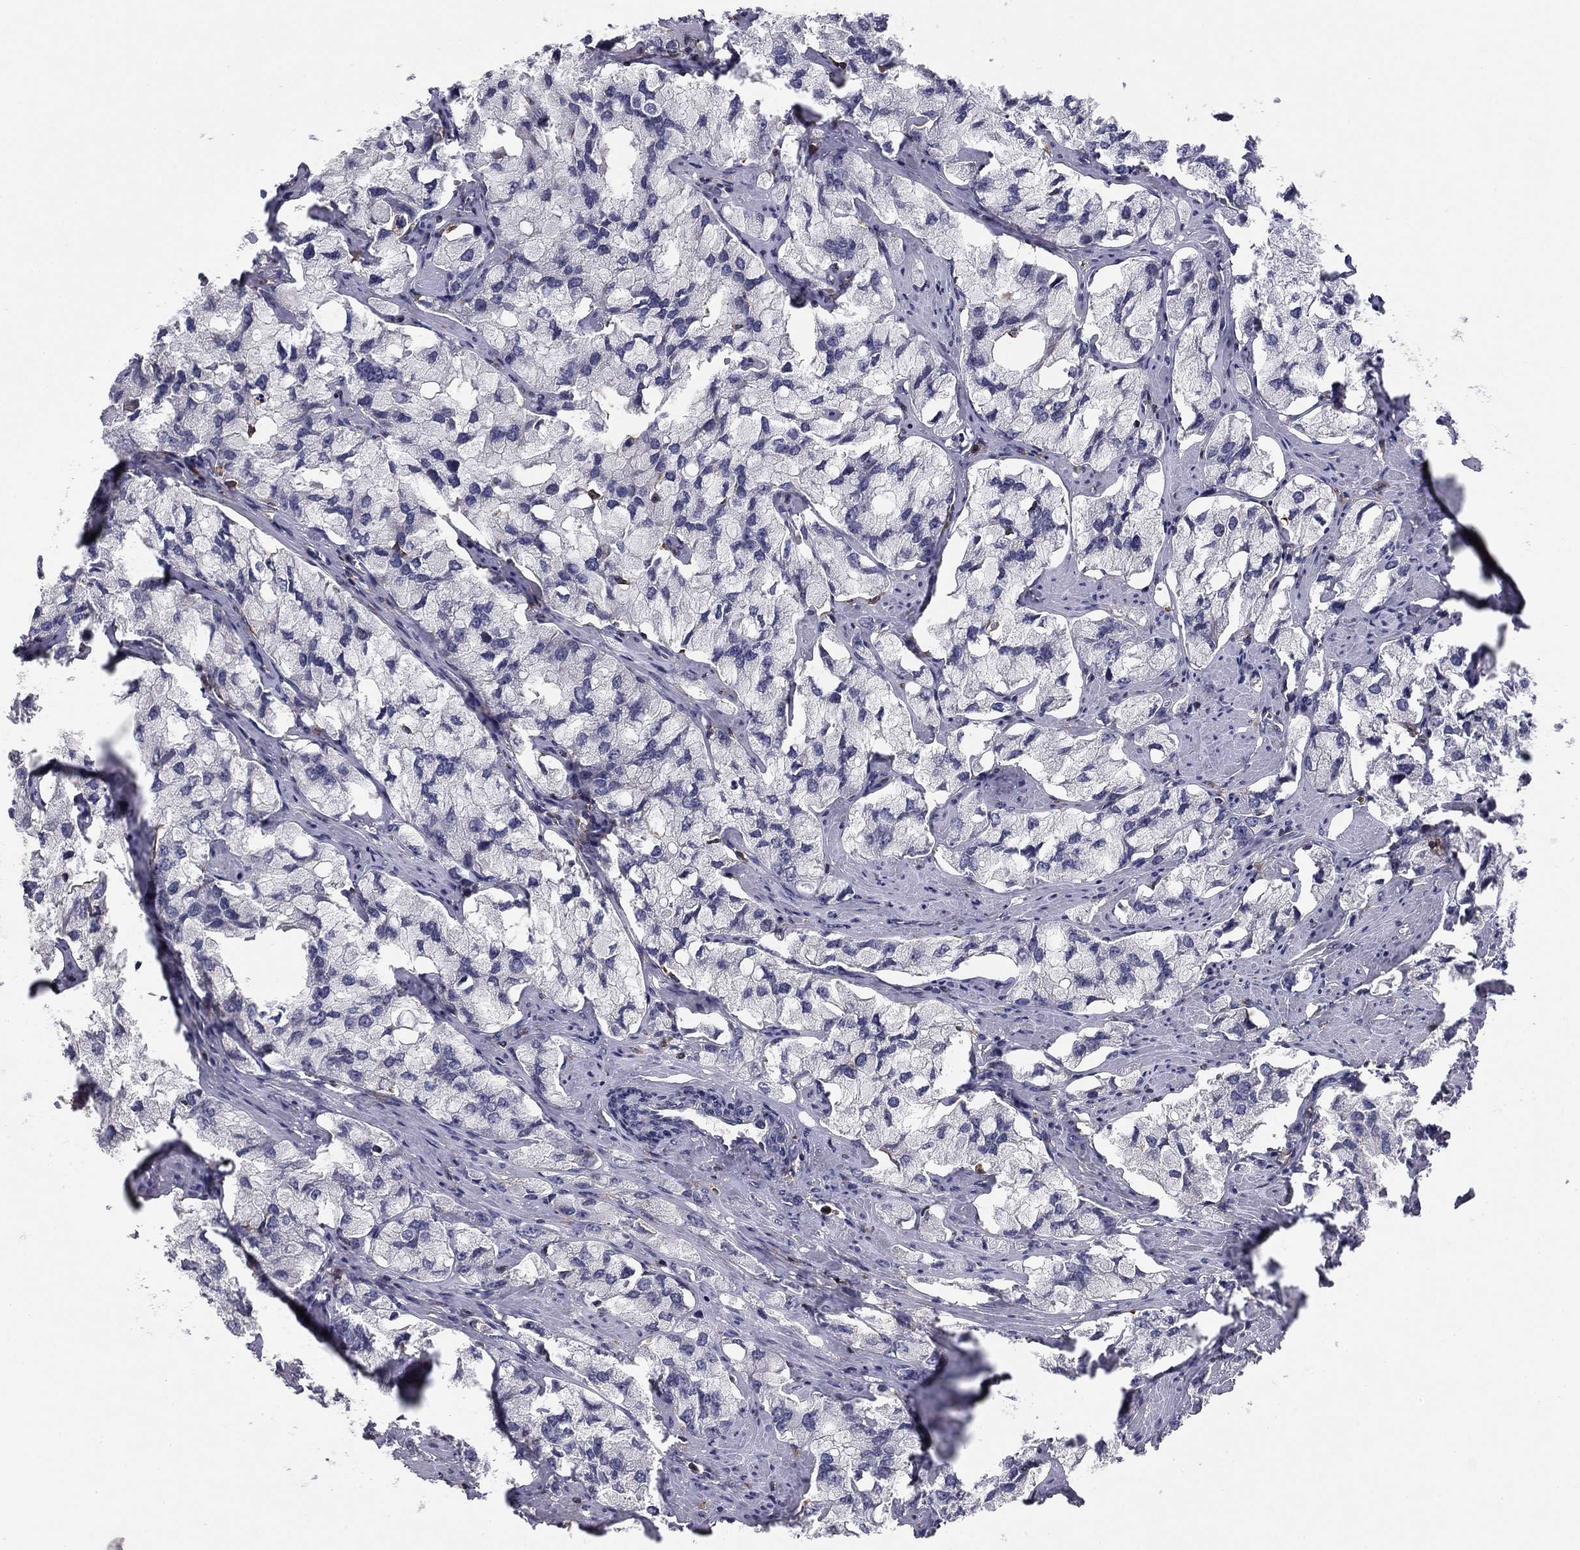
{"staining": {"intensity": "negative", "quantity": "none", "location": "none"}, "tissue": "prostate cancer", "cell_type": "Tumor cells", "image_type": "cancer", "snomed": [{"axis": "morphology", "description": "Adenocarcinoma, NOS"}, {"axis": "topography", "description": "Prostate and seminal vesicle, NOS"}, {"axis": "topography", "description": "Prostate"}], "caption": "High magnification brightfield microscopy of adenocarcinoma (prostate) stained with DAB (3,3'-diaminobenzidine) (brown) and counterstained with hematoxylin (blue): tumor cells show no significant staining.", "gene": "PLCB2", "patient": {"sex": "male", "age": 64}}